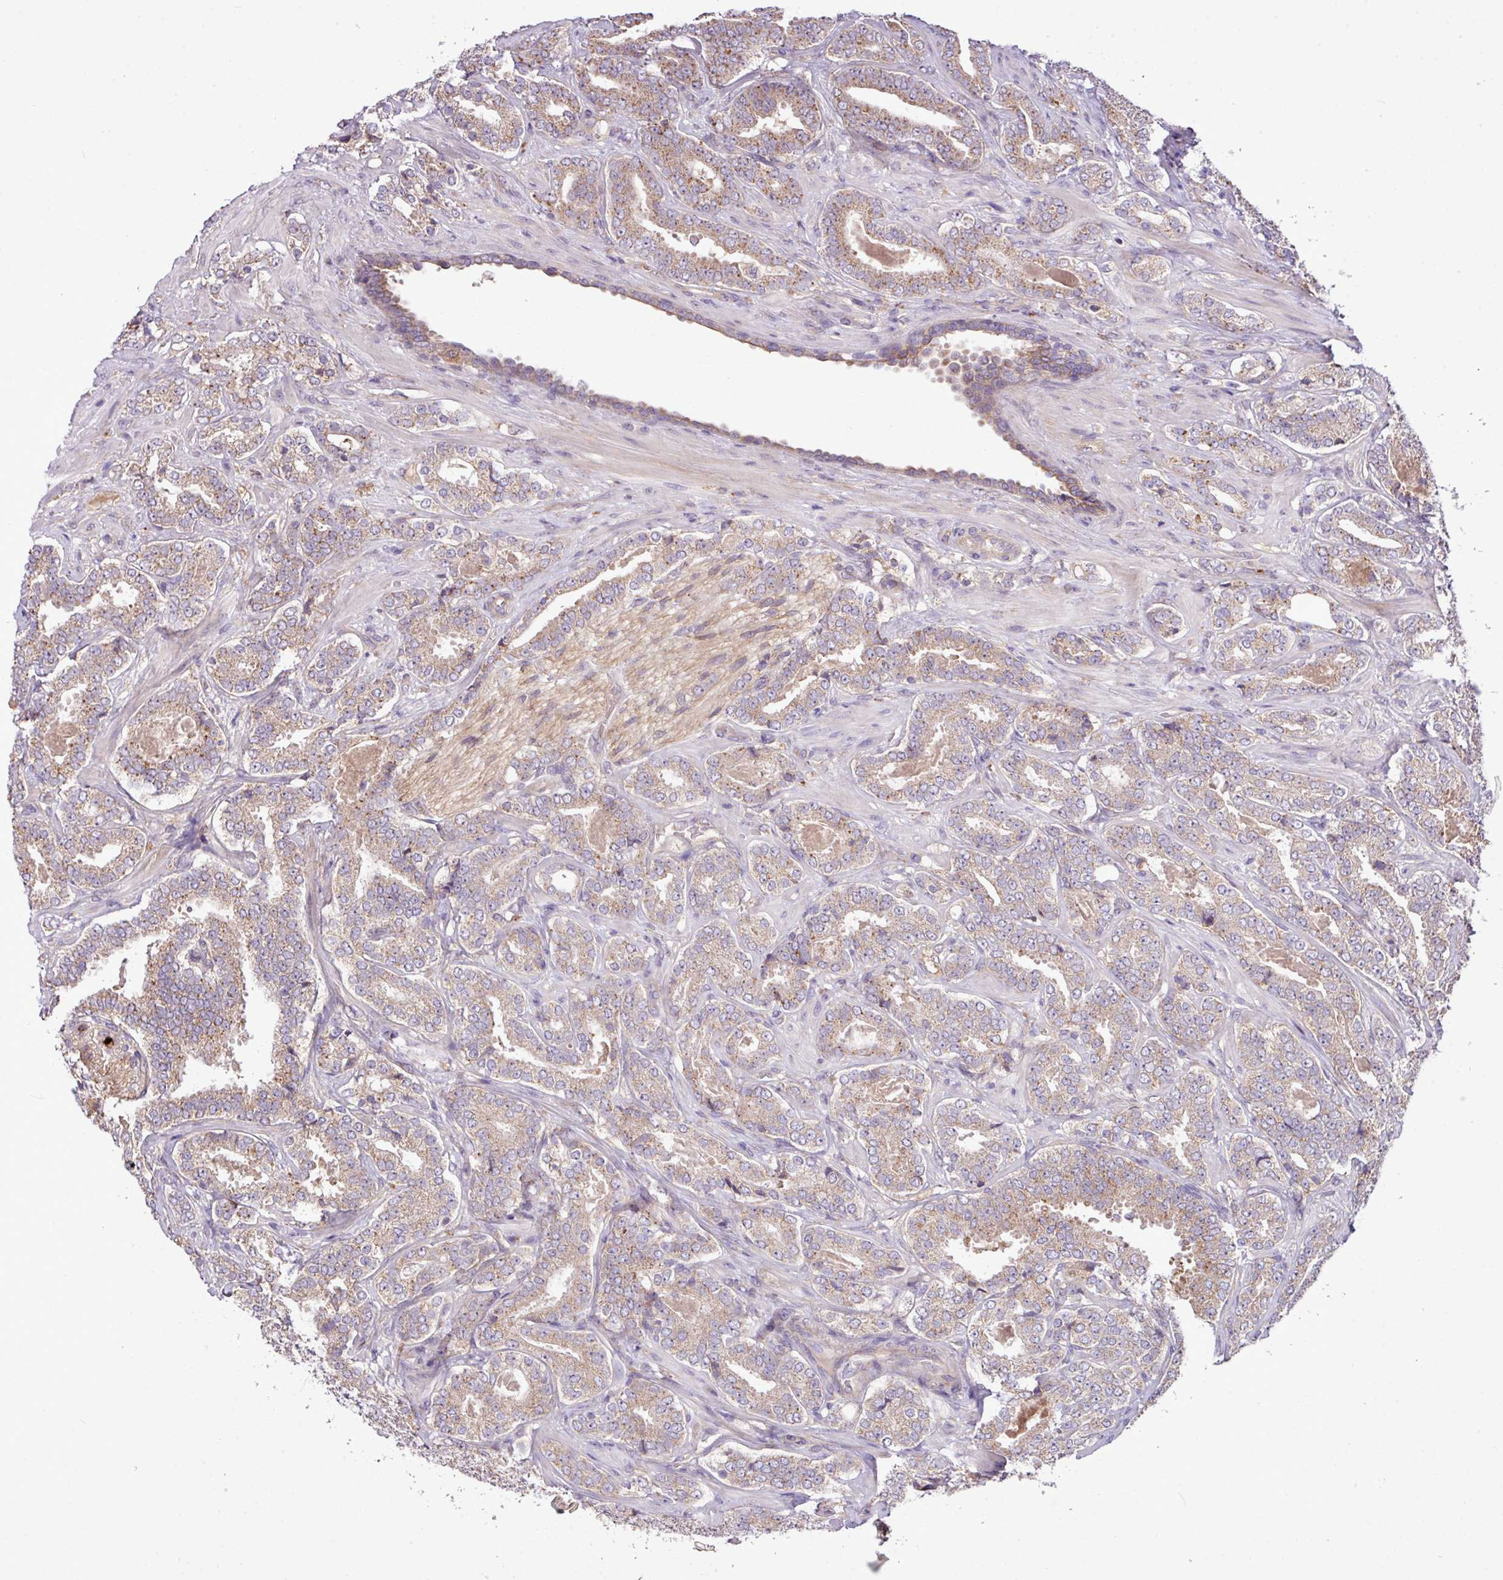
{"staining": {"intensity": "moderate", "quantity": "25%-75%", "location": "cytoplasmic/membranous"}, "tissue": "prostate cancer", "cell_type": "Tumor cells", "image_type": "cancer", "snomed": [{"axis": "morphology", "description": "Adenocarcinoma, High grade"}, {"axis": "topography", "description": "Prostate"}], "caption": "Prostate cancer stained with a protein marker exhibits moderate staining in tumor cells.", "gene": "XIAP", "patient": {"sex": "male", "age": 65}}